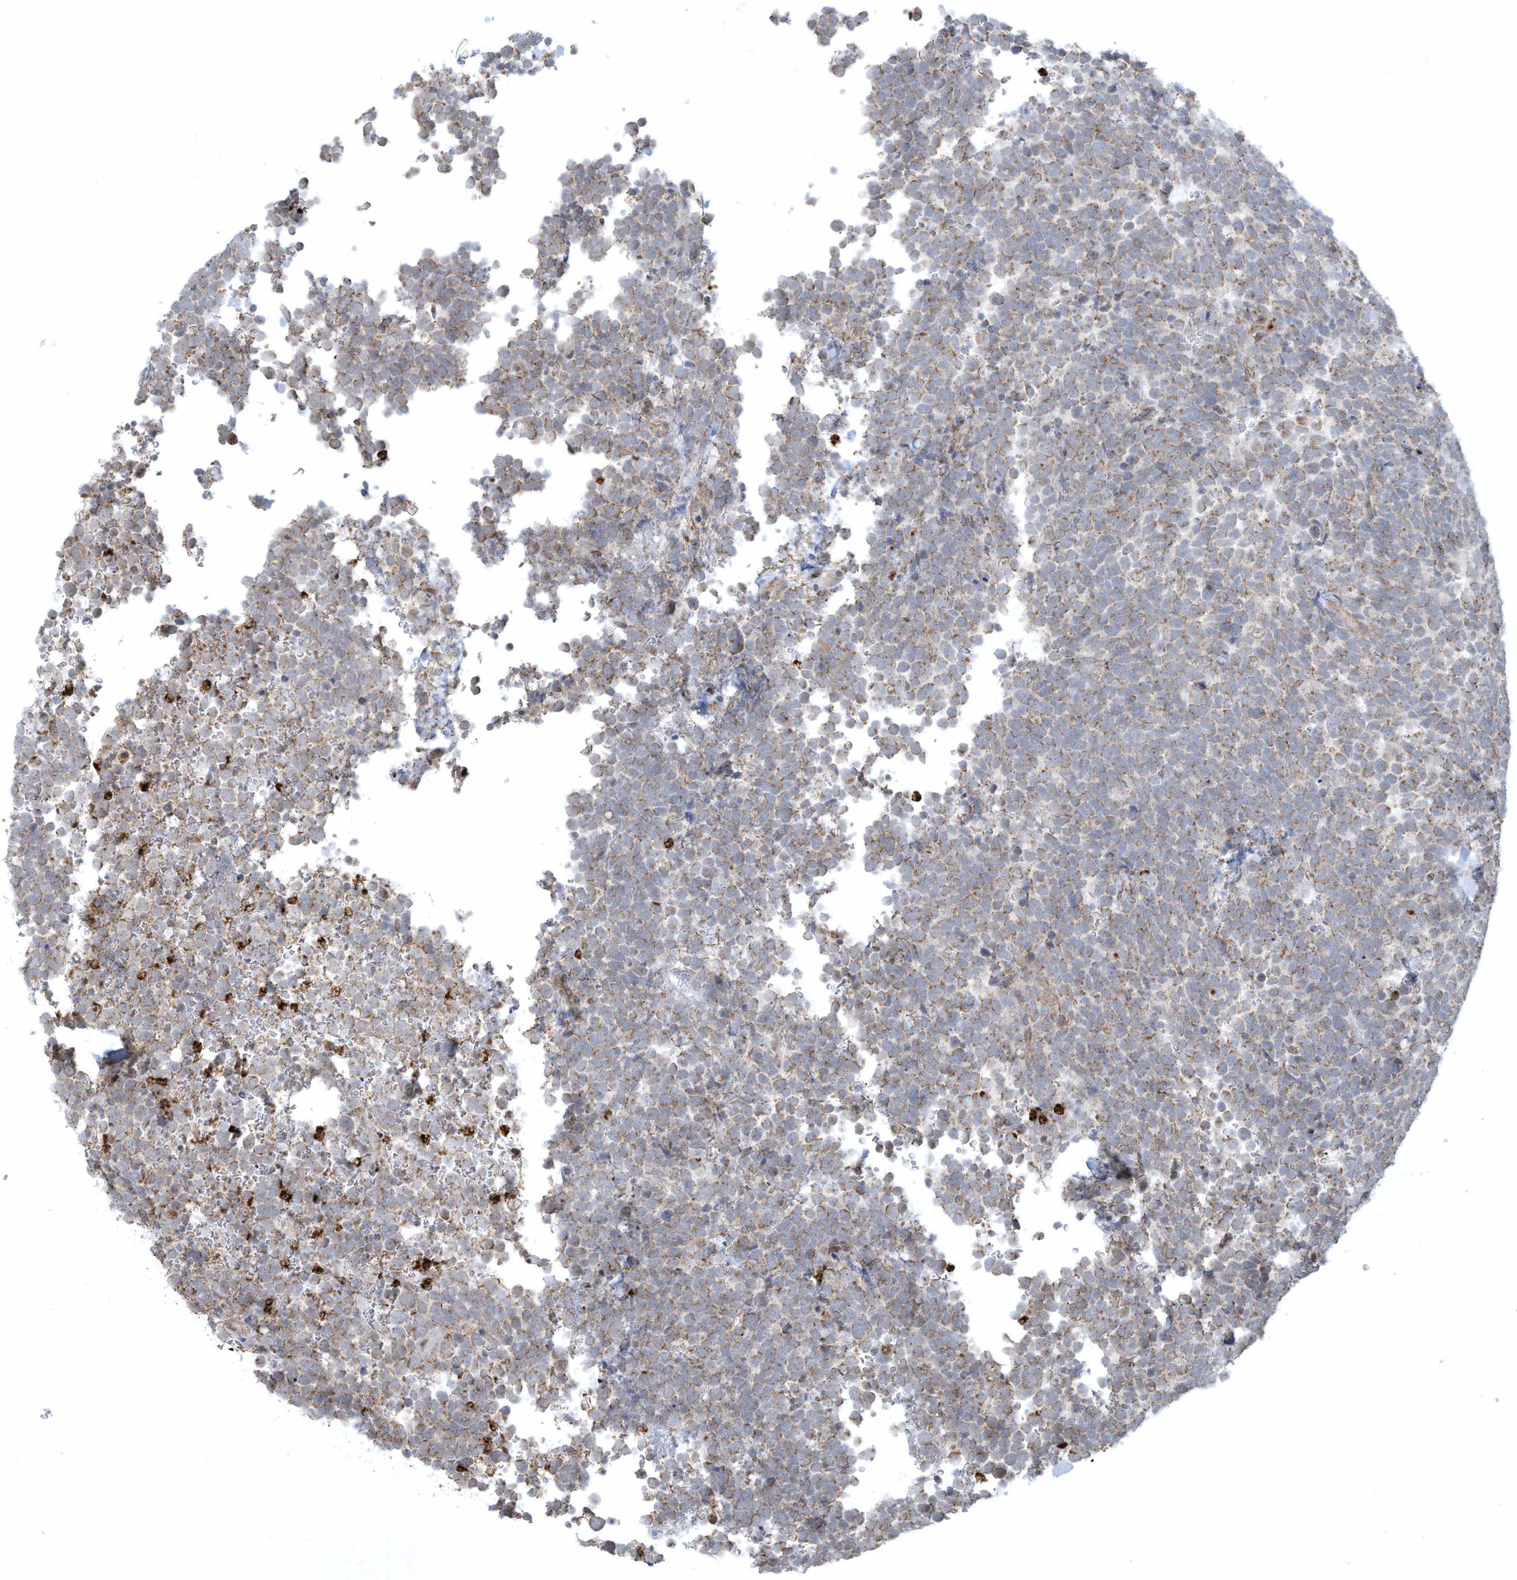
{"staining": {"intensity": "moderate", "quantity": "25%-75%", "location": "cytoplasmic/membranous"}, "tissue": "urothelial cancer", "cell_type": "Tumor cells", "image_type": "cancer", "snomed": [{"axis": "morphology", "description": "Urothelial carcinoma, High grade"}, {"axis": "topography", "description": "Urinary bladder"}], "caption": "This is a micrograph of IHC staining of high-grade urothelial carcinoma, which shows moderate positivity in the cytoplasmic/membranous of tumor cells.", "gene": "CHRNA4", "patient": {"sex": "female", "age": 82}}